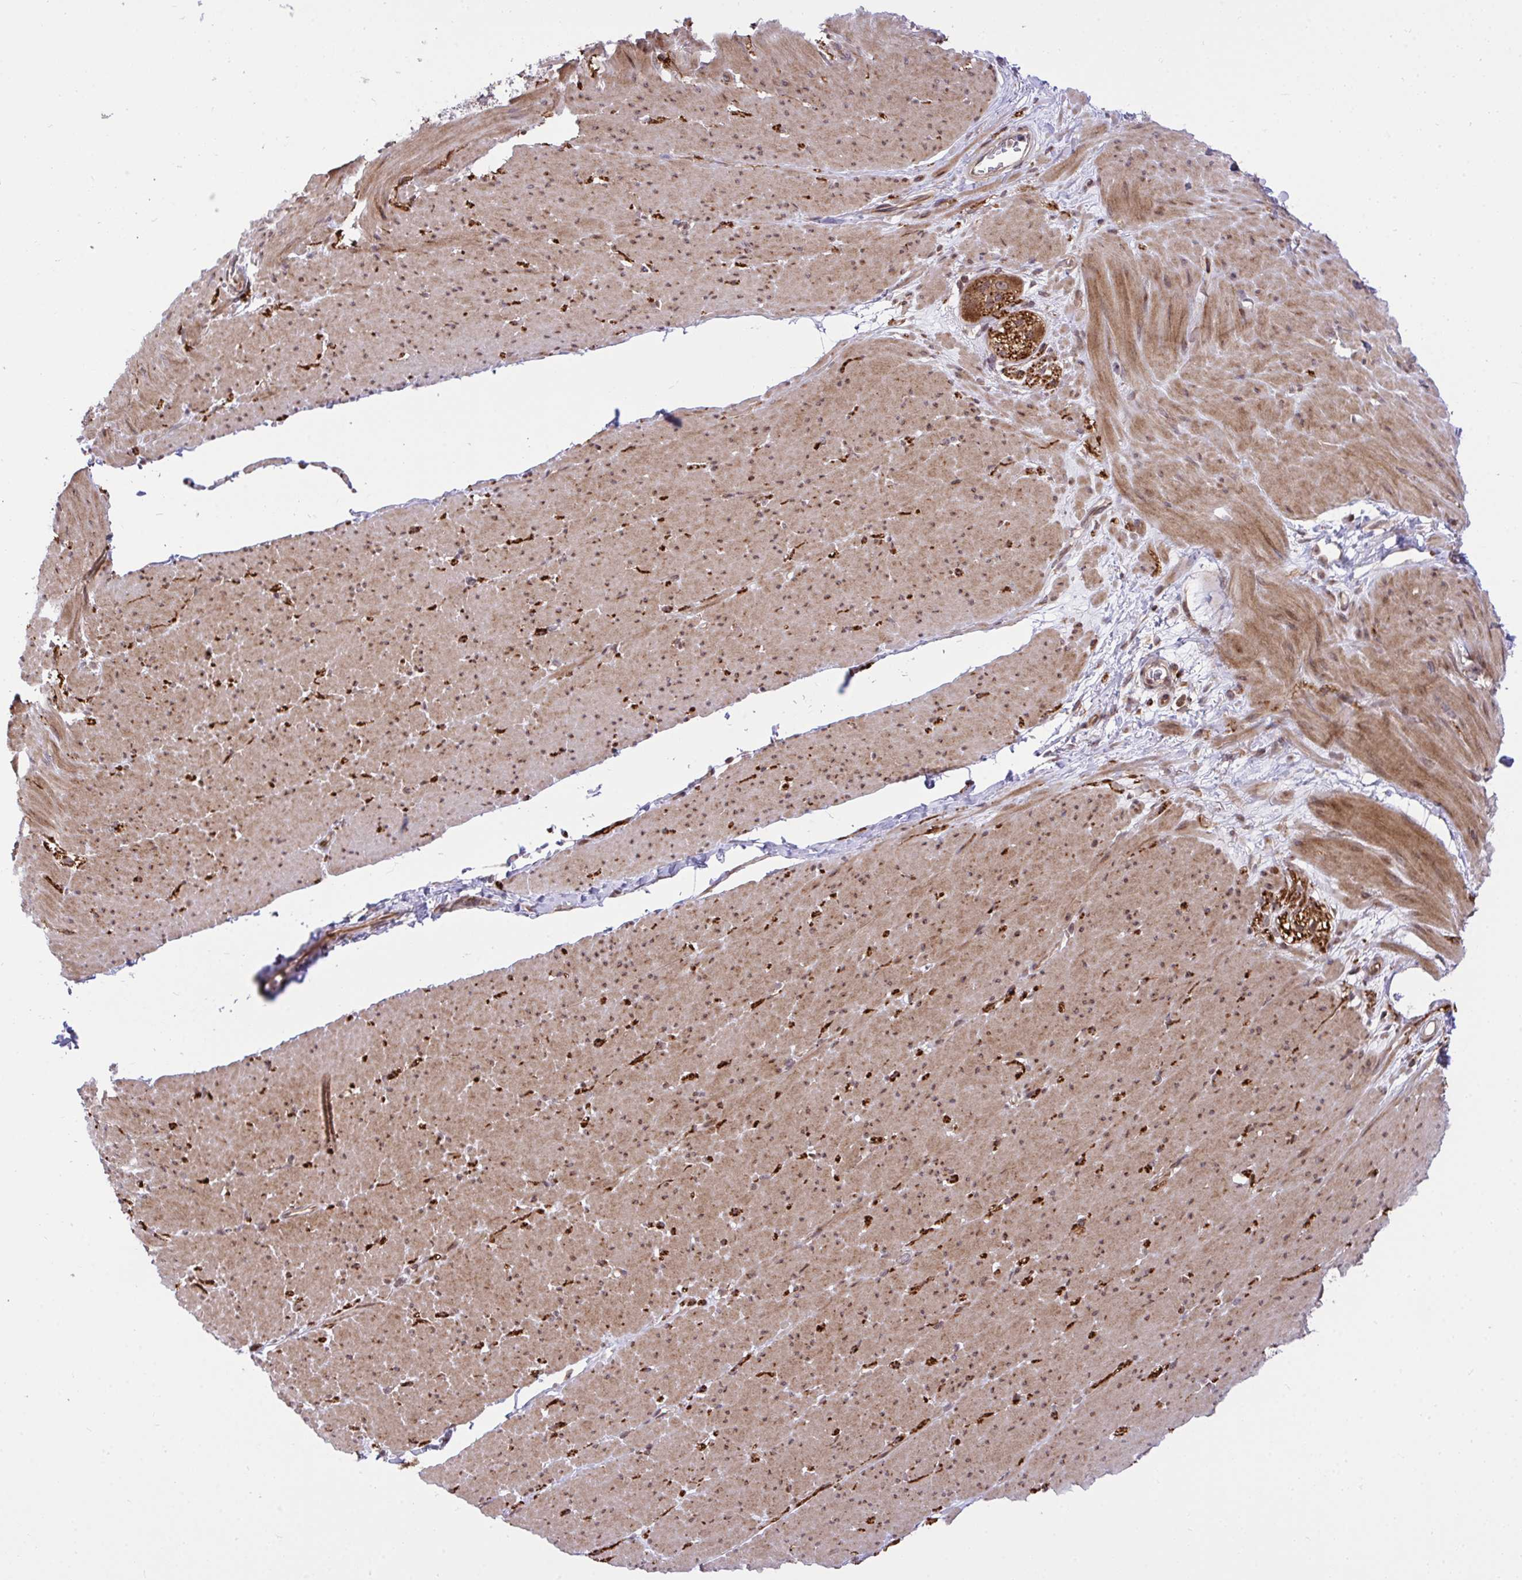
{"staining": {"intensity": "moderate", "quantity": ">75%", "location": "cytoplasmic/membranous"}, "tissue": "smooth muscle", "cell_type": "Smooth muscle cells", "image_type": "normal", "snomed": [{"axis": "morphology", "description": "Normal tissue, NOS"}, {"axis": "topography", "description": "Smooth muscle"}, {"axis": "topography", "description": "Rectum"}], "caption": "Protein staining displays moderate cytoplasmic/membranous staining in about >75% of smooth muscle cells in normal smooth muscle. The protein of interest is stained brown, and the nuclei are stained in blue (DAB (3,3'-diaminobenzidine) IHC with brightfield microscopy, high magnification).", "gene": "ERI1", "patient": {"sex": "male", "age": 53}}